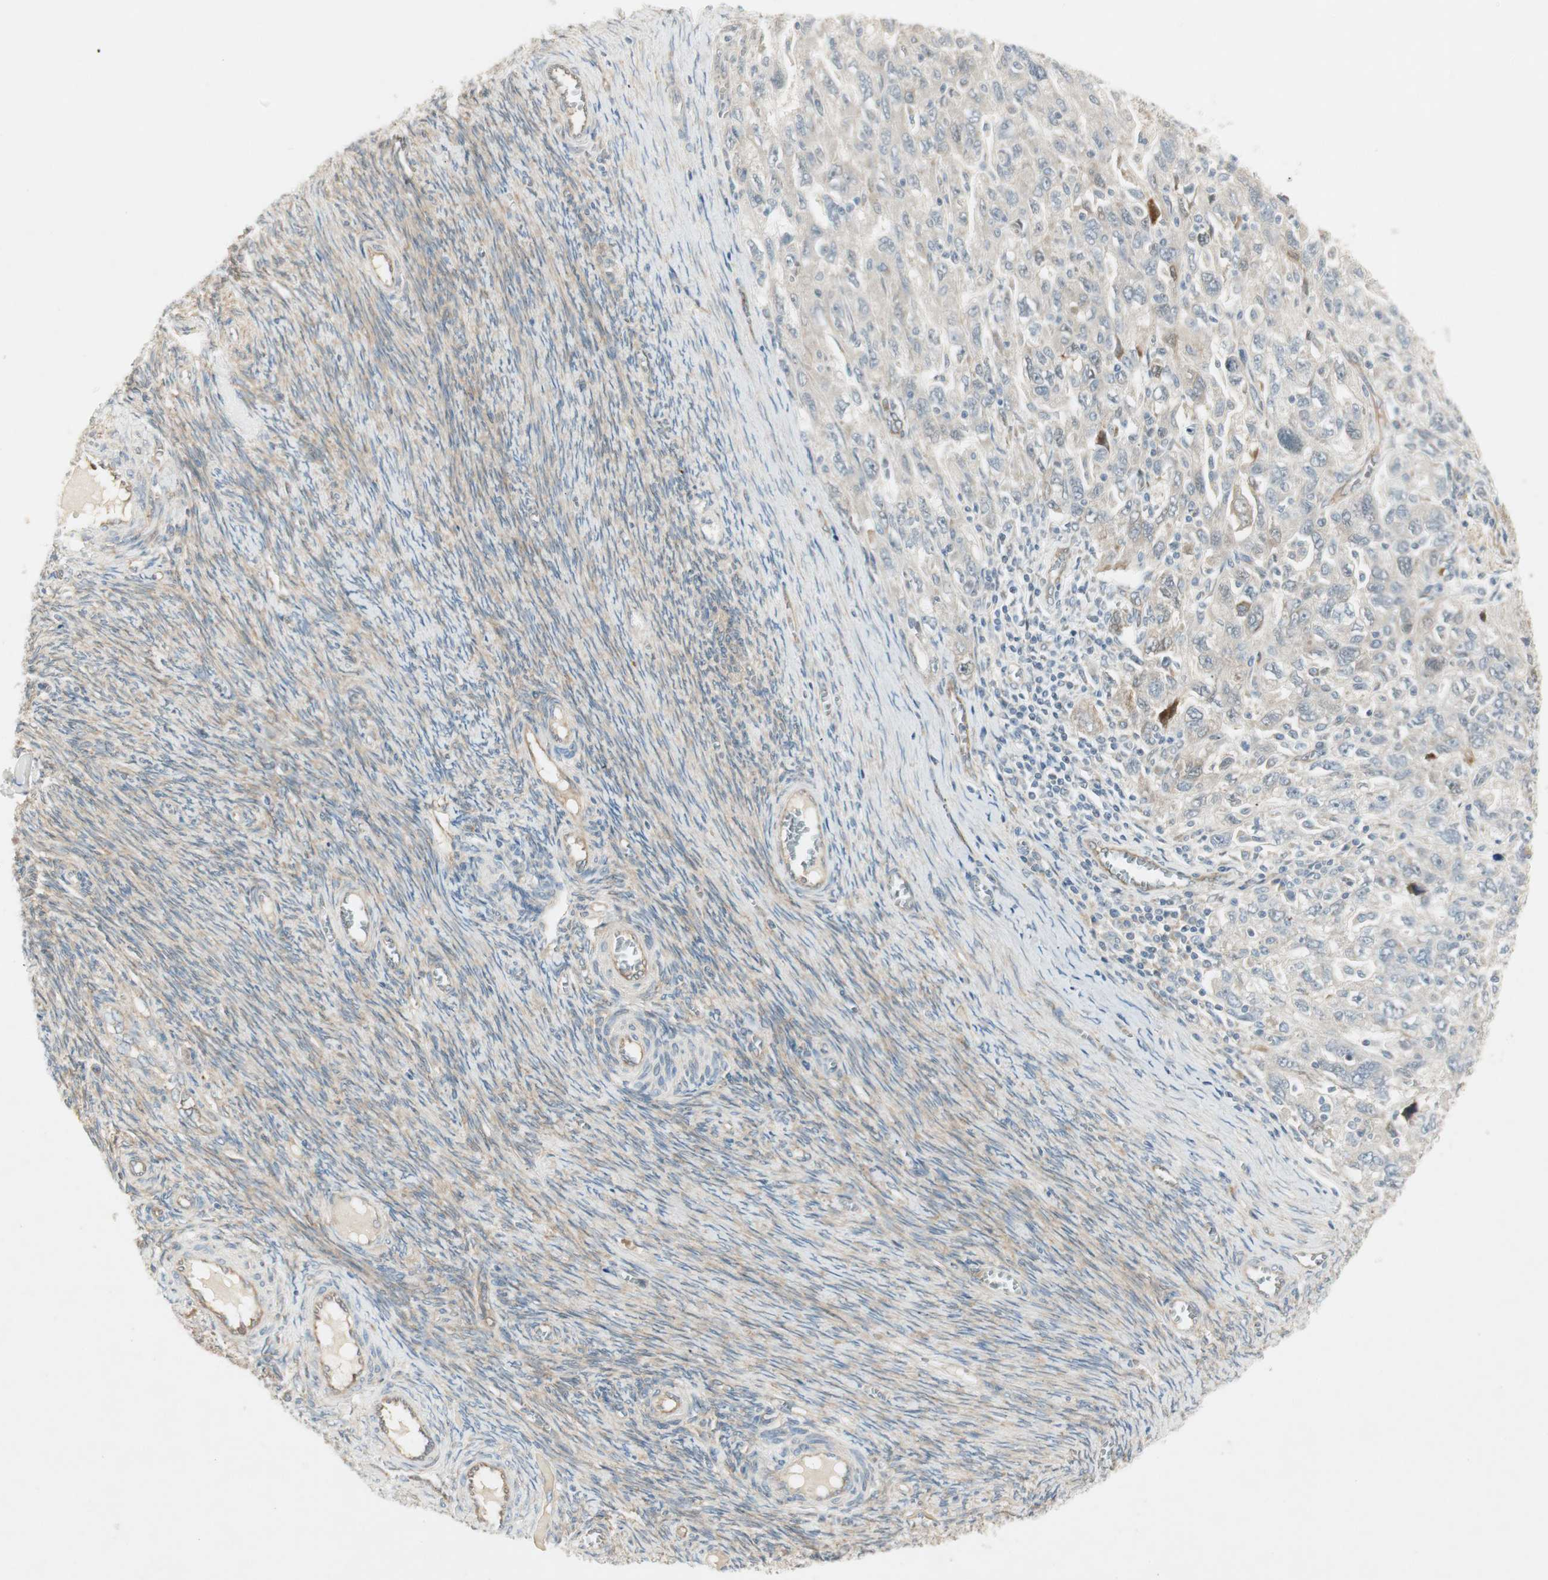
{"staining": {"intensity": "weak", "quantity": "25%-75%", "location": "cytoplasmic/membranous"}, "tissue": "ovarian cancer", "cell_type": "Tumor cells", "image_type": "cancer", "snomed": [{"axis": "morphology", "description": "Carcinoma, NOS"}, {"axis": "morphology", "description": "Cystadenocarcinoma, serous, NOS"}, {"axis": "topography", "description": "Ovary"}], "caption": "Immunohistochemical staining of human serous cystadenocarcinoma (ovarian) reveals low levels of weak cytoplasmic/membranous protein positivity in about 25%-75% of tumor cells.", "gene": "STON1-GTF2A1L", "patient": {"sex": "female", "age": 69}}